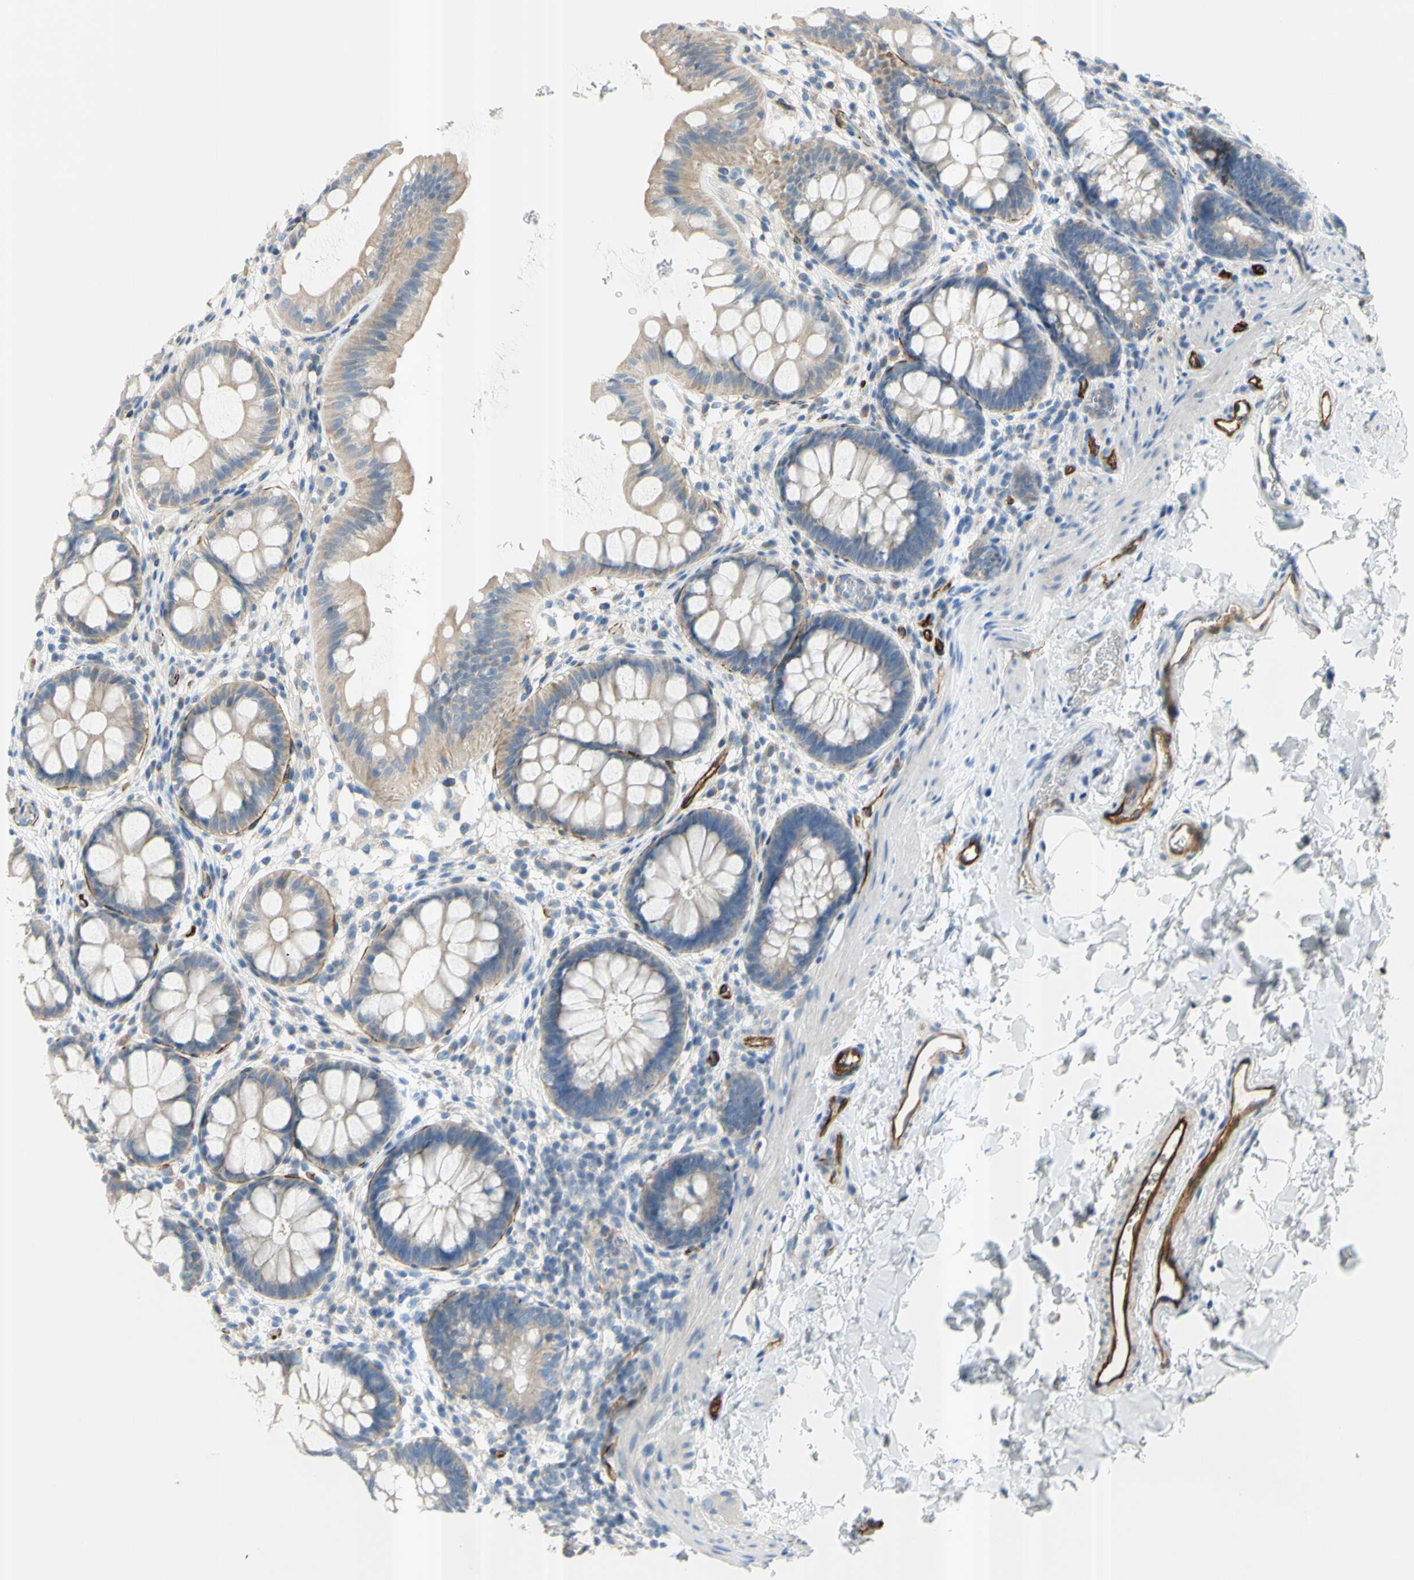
{"staining": {"intensity": "weak", "quantity": ">75%", "location": "cytoplasmic/membranous"}, "tissue": "rectum", "cell_type": "Glandular cells", "image_type": "normal", "snomed": [{"axis": "morphology", "description": "Normal tissue, NOS"}, {"axis": "topography", "description": "Rectum"}], "caption": "The histopathology image shows immunohistochemical staining of unremarkable rectum. There is weak cytoplasmic/membranous expression is seen in approximately >75% of glandular cells. (brown staining indicates protein expression, while blue staining denotes nuclei).", "gene": "PRRG2", "patient": {"sex": "female", "age": 24}}